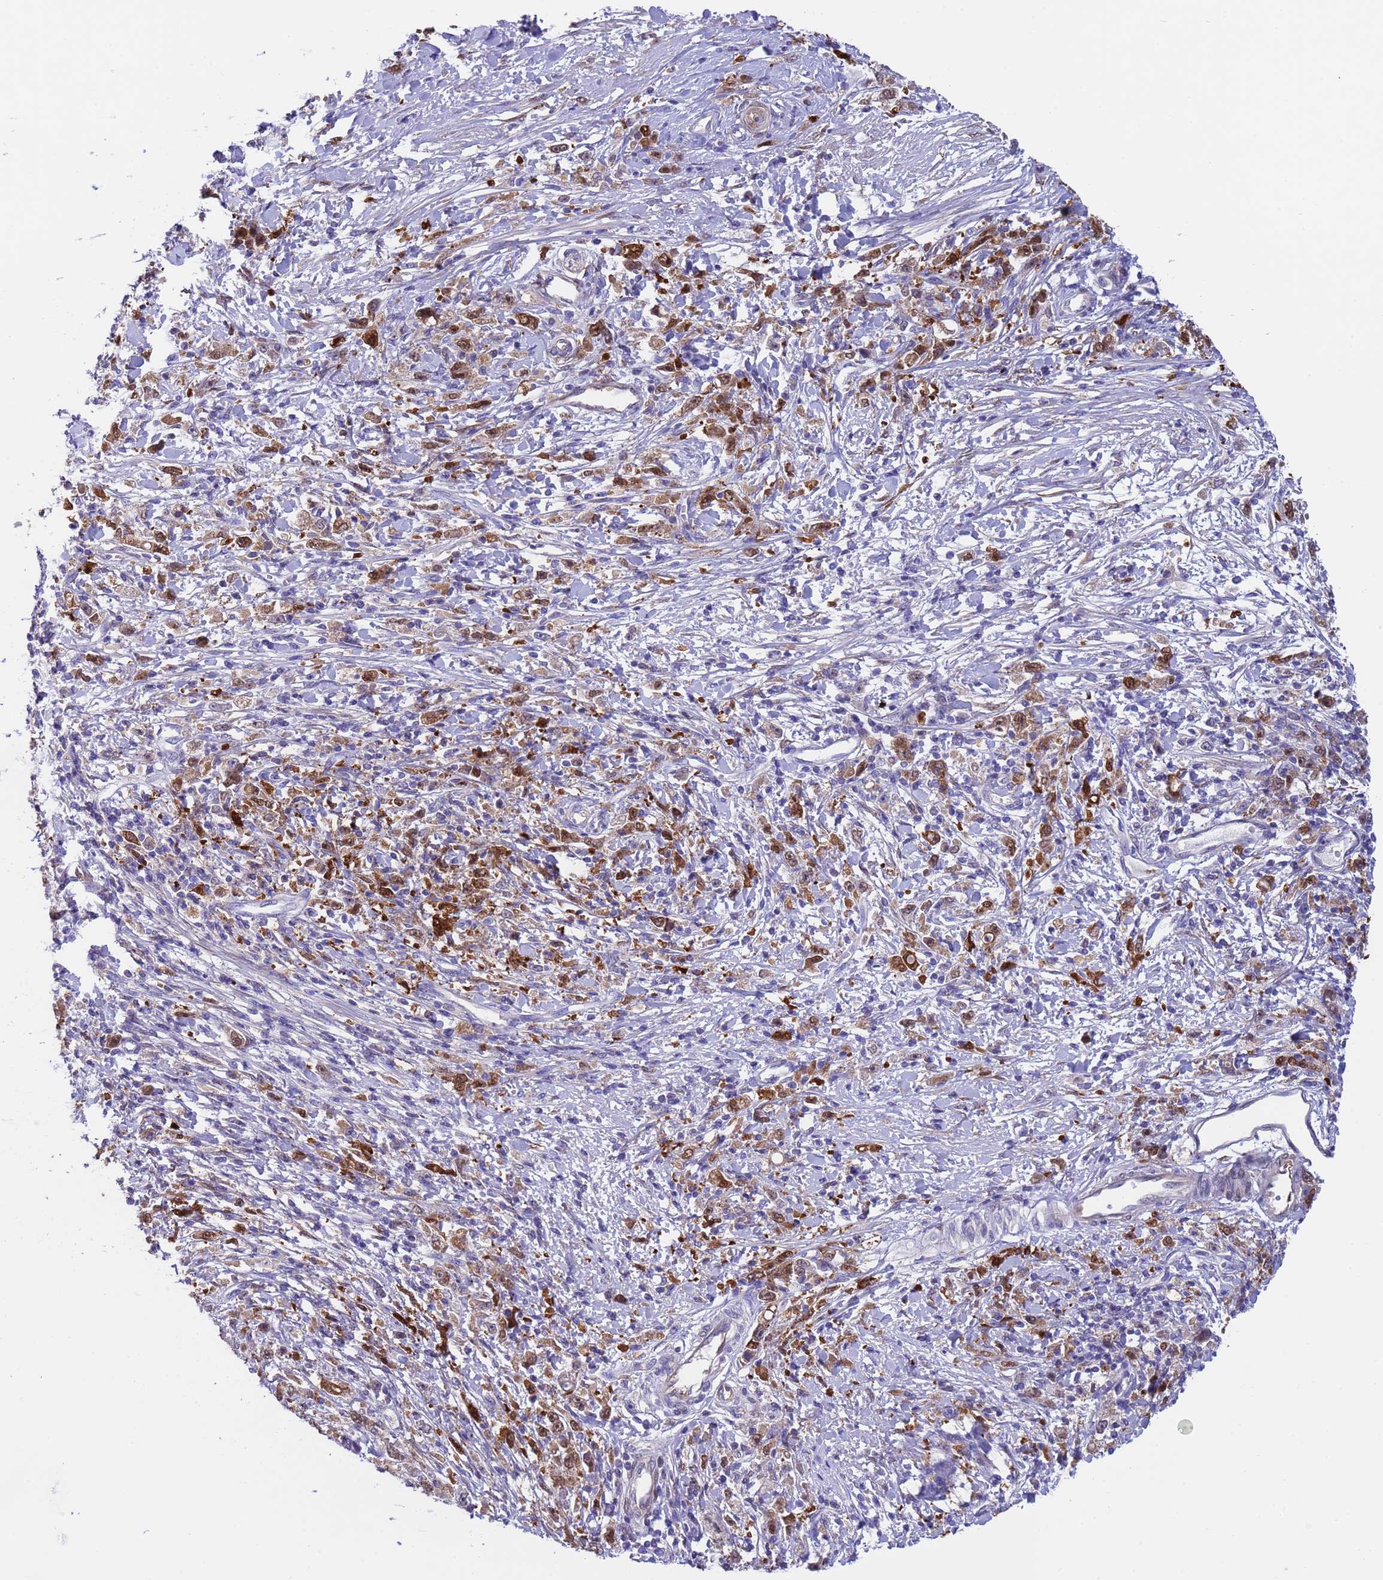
{"staining": {"intensity": "moderate", "quantity": ">75%", "location": "cytoplasmic/membranous,nuclear"}, "tissue": "stomach cancer", "cell_type": "Tumor cells", "image_type": "cancer", "snomed": [{"axis": "morphology", "description": "Adenocarcinoma, NOS"}, {"axis": "topography", "description": "Stomach"}], "caption": "Human stomach cancer stained with a brown dye reveals moderate cytoplasmic/membranous and nuclear positive expression in about >75% of tumor cells.", "gene": "C6orf47", "patient": {"sex": "female", "age": 59}}